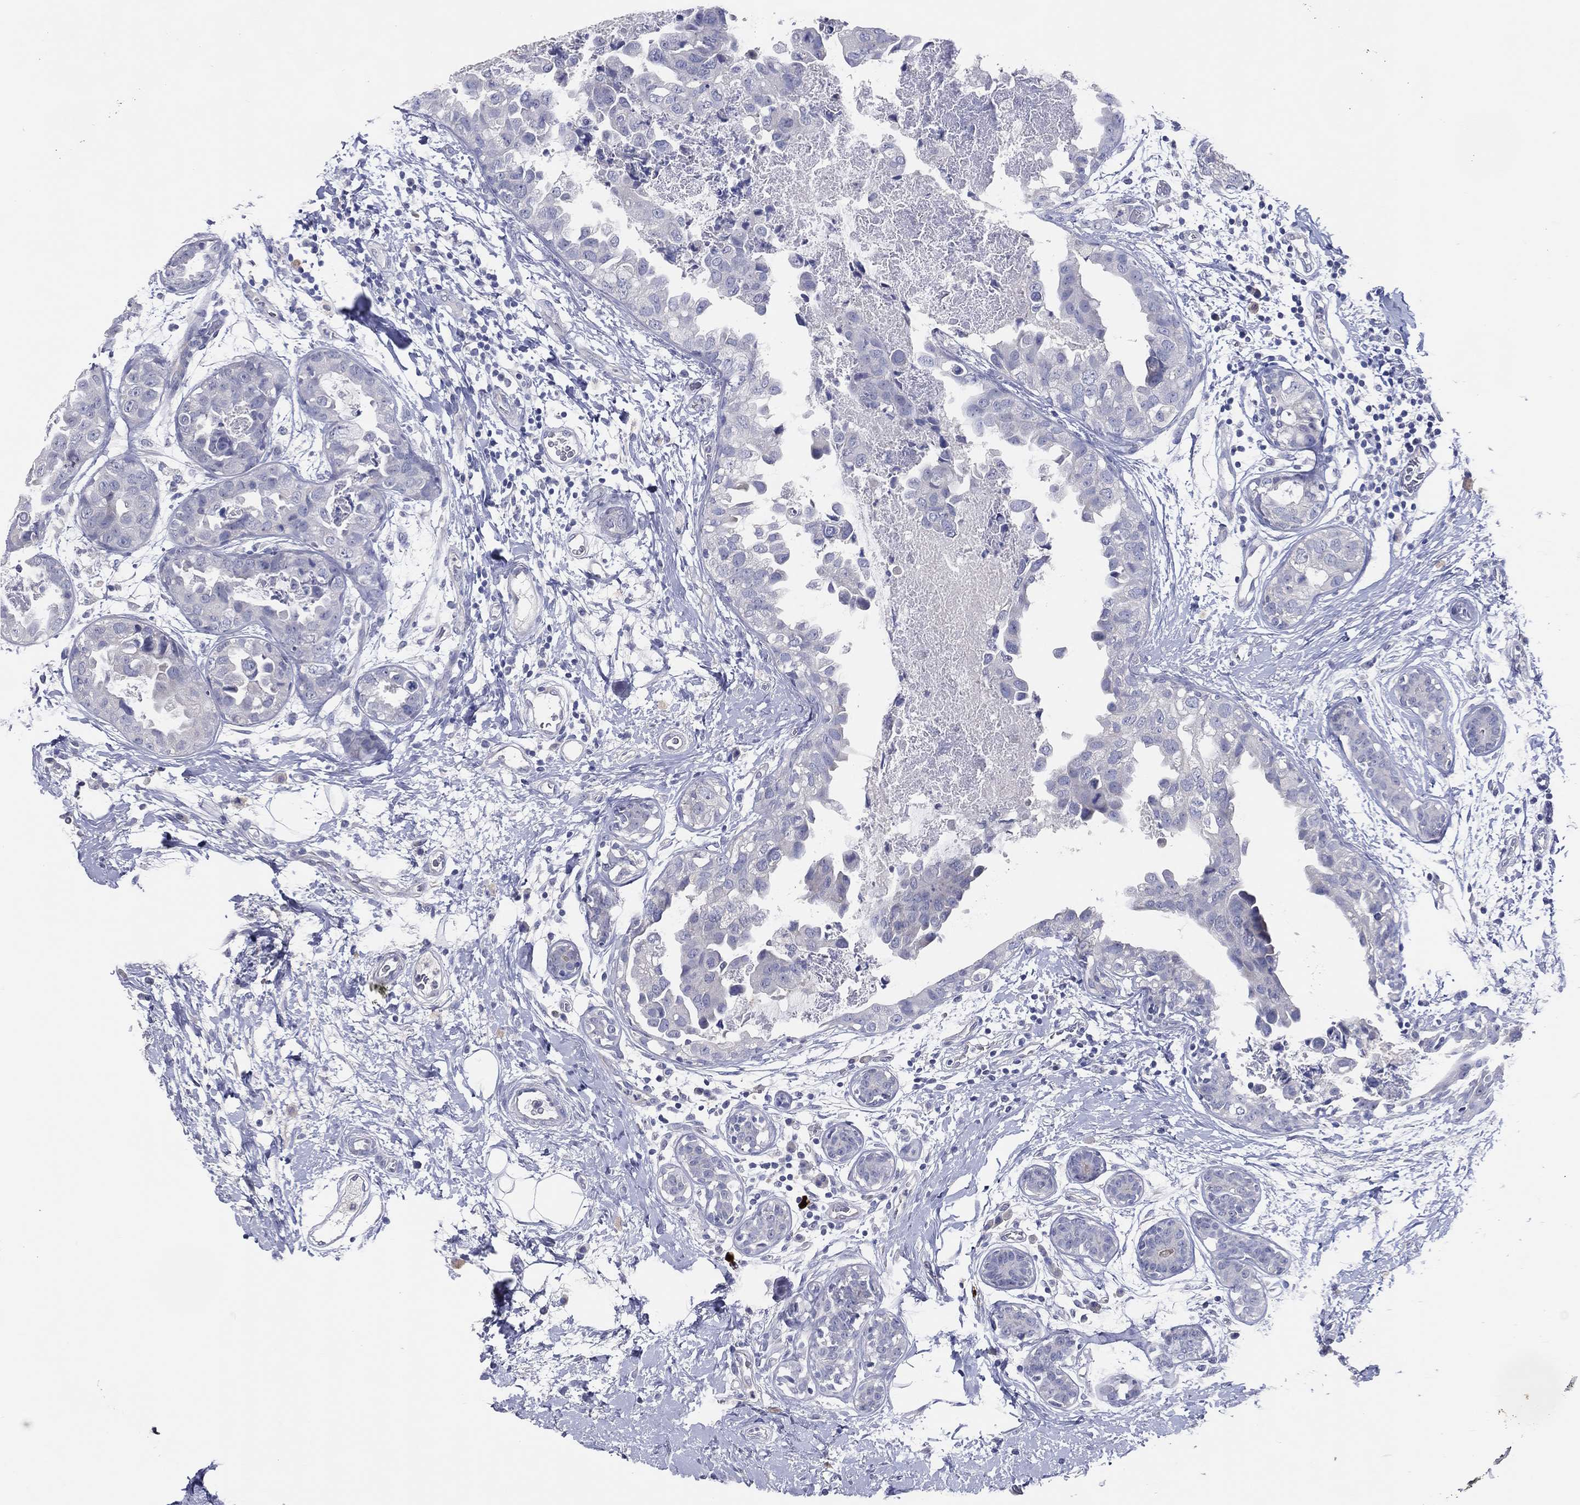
{"staining": {"intensity": "negative", "quantity": "none", "location": "none"}, "tissue": "breast cancer", "cell_type": "Tumor cells", "image_type": "cancer", "snomed": [{"axis": "morphology", "description": "Normal tissue, NOS"}, {"axis": "morphology", "description": "Duct carcinoma"}, {"axis": "topography", "description": "Breast"}], "caption": "A histopathology image of breast cancer stained for a protein displays no brown staining in tumor cells.", "gene": "DNAH6", "patient": {"sex": "female", "age": 40}}